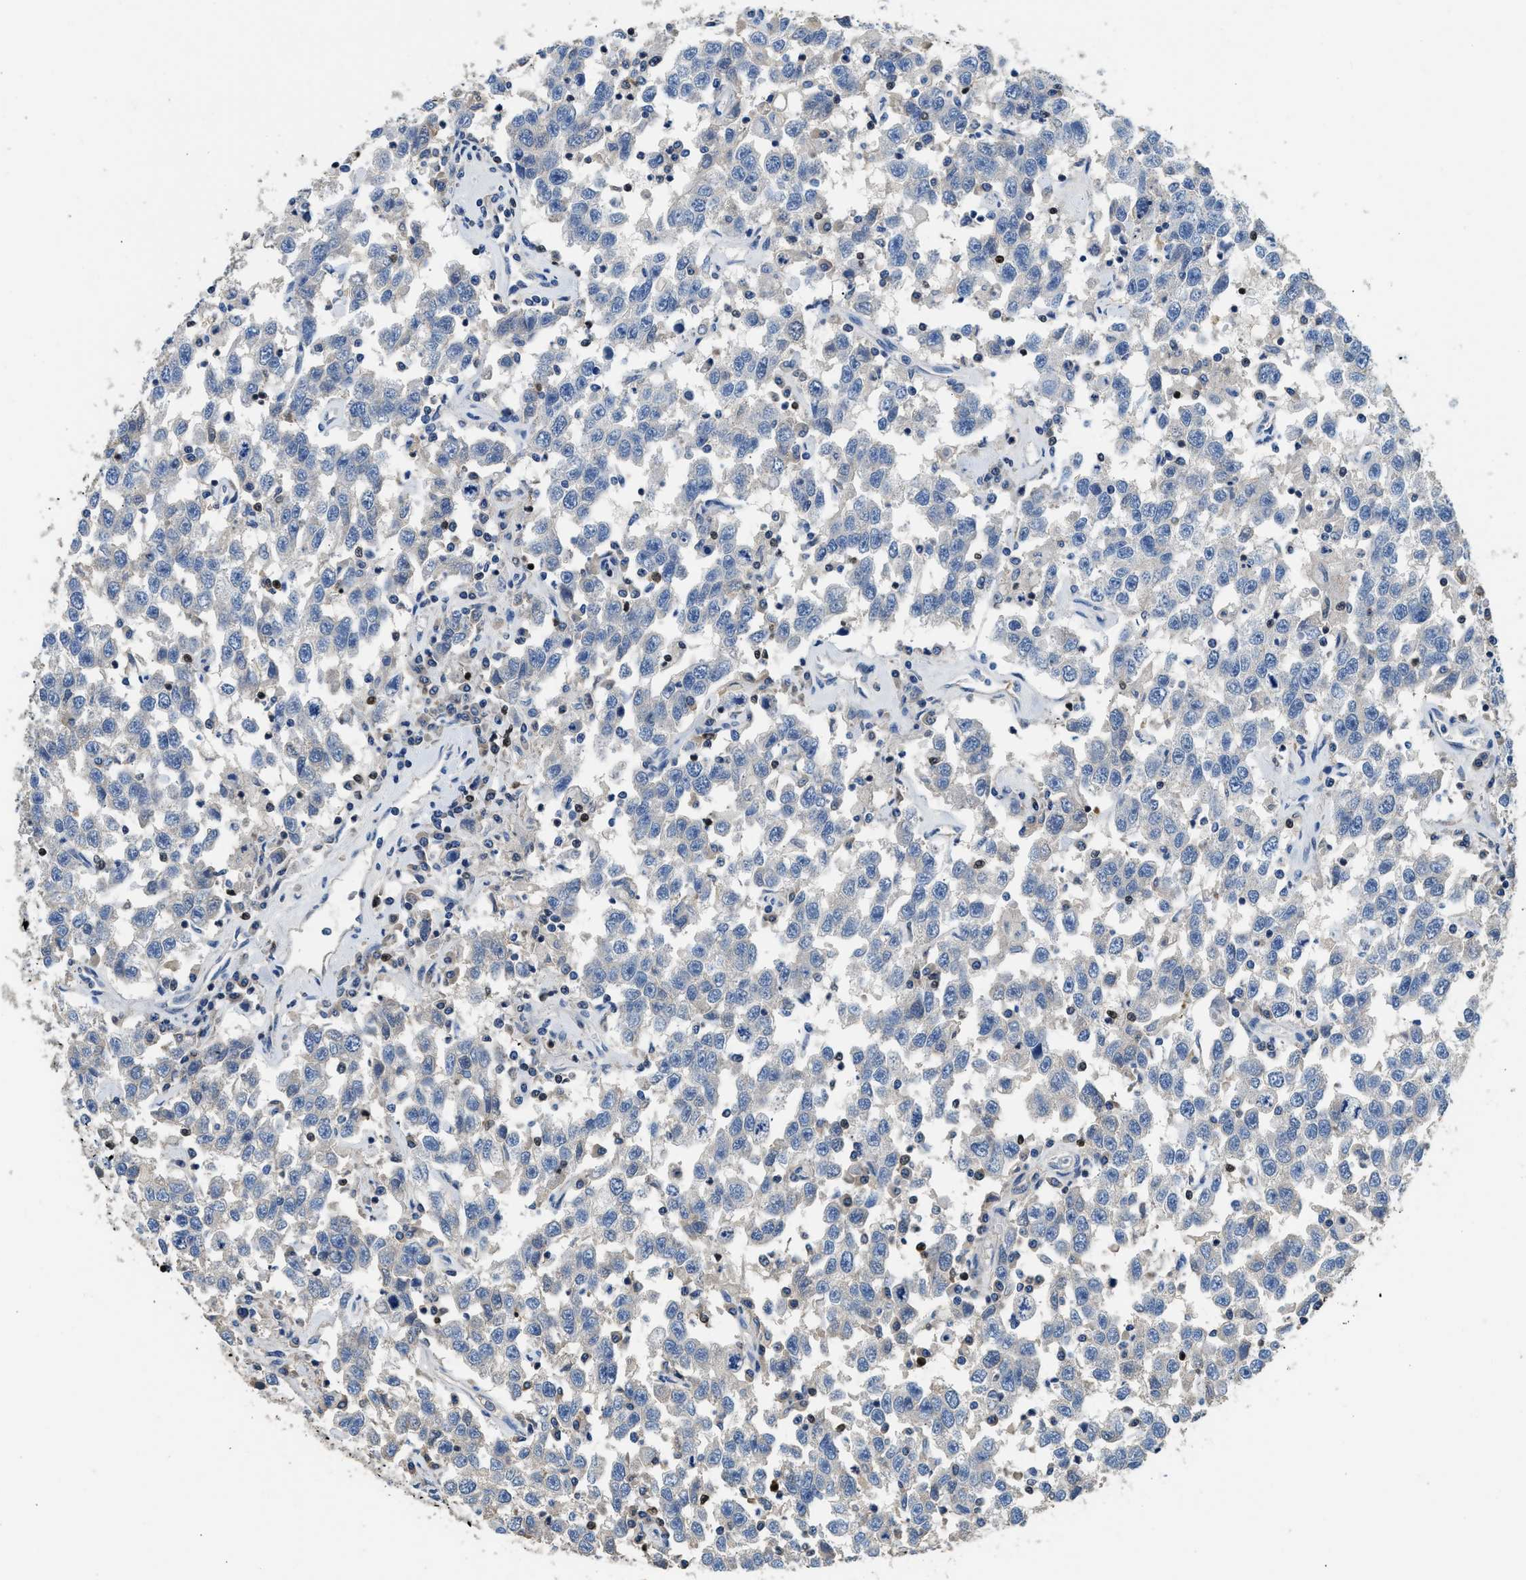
{"staining": {"intensity": "weak", "quantity": "<25%", "location": "cytoplasmic/membranous"}, "tissue": "testis cancer", "cell_type": "Tumor cells", "image_type": "cancer", "snomed": [{"axis": "morphology", "description": "Seminoma, NOS"}, {"axis": "topography", "description": "Testis"}], "caption": "Immunohistochemistry image of neoplastic tissue: testis seminoma stained with DAB (3,3'-diaminobenzidine) displays no significant protein positivity in tumor cells.", "gene": "TOX", "patient": {"sex": "male", "age": 41}}